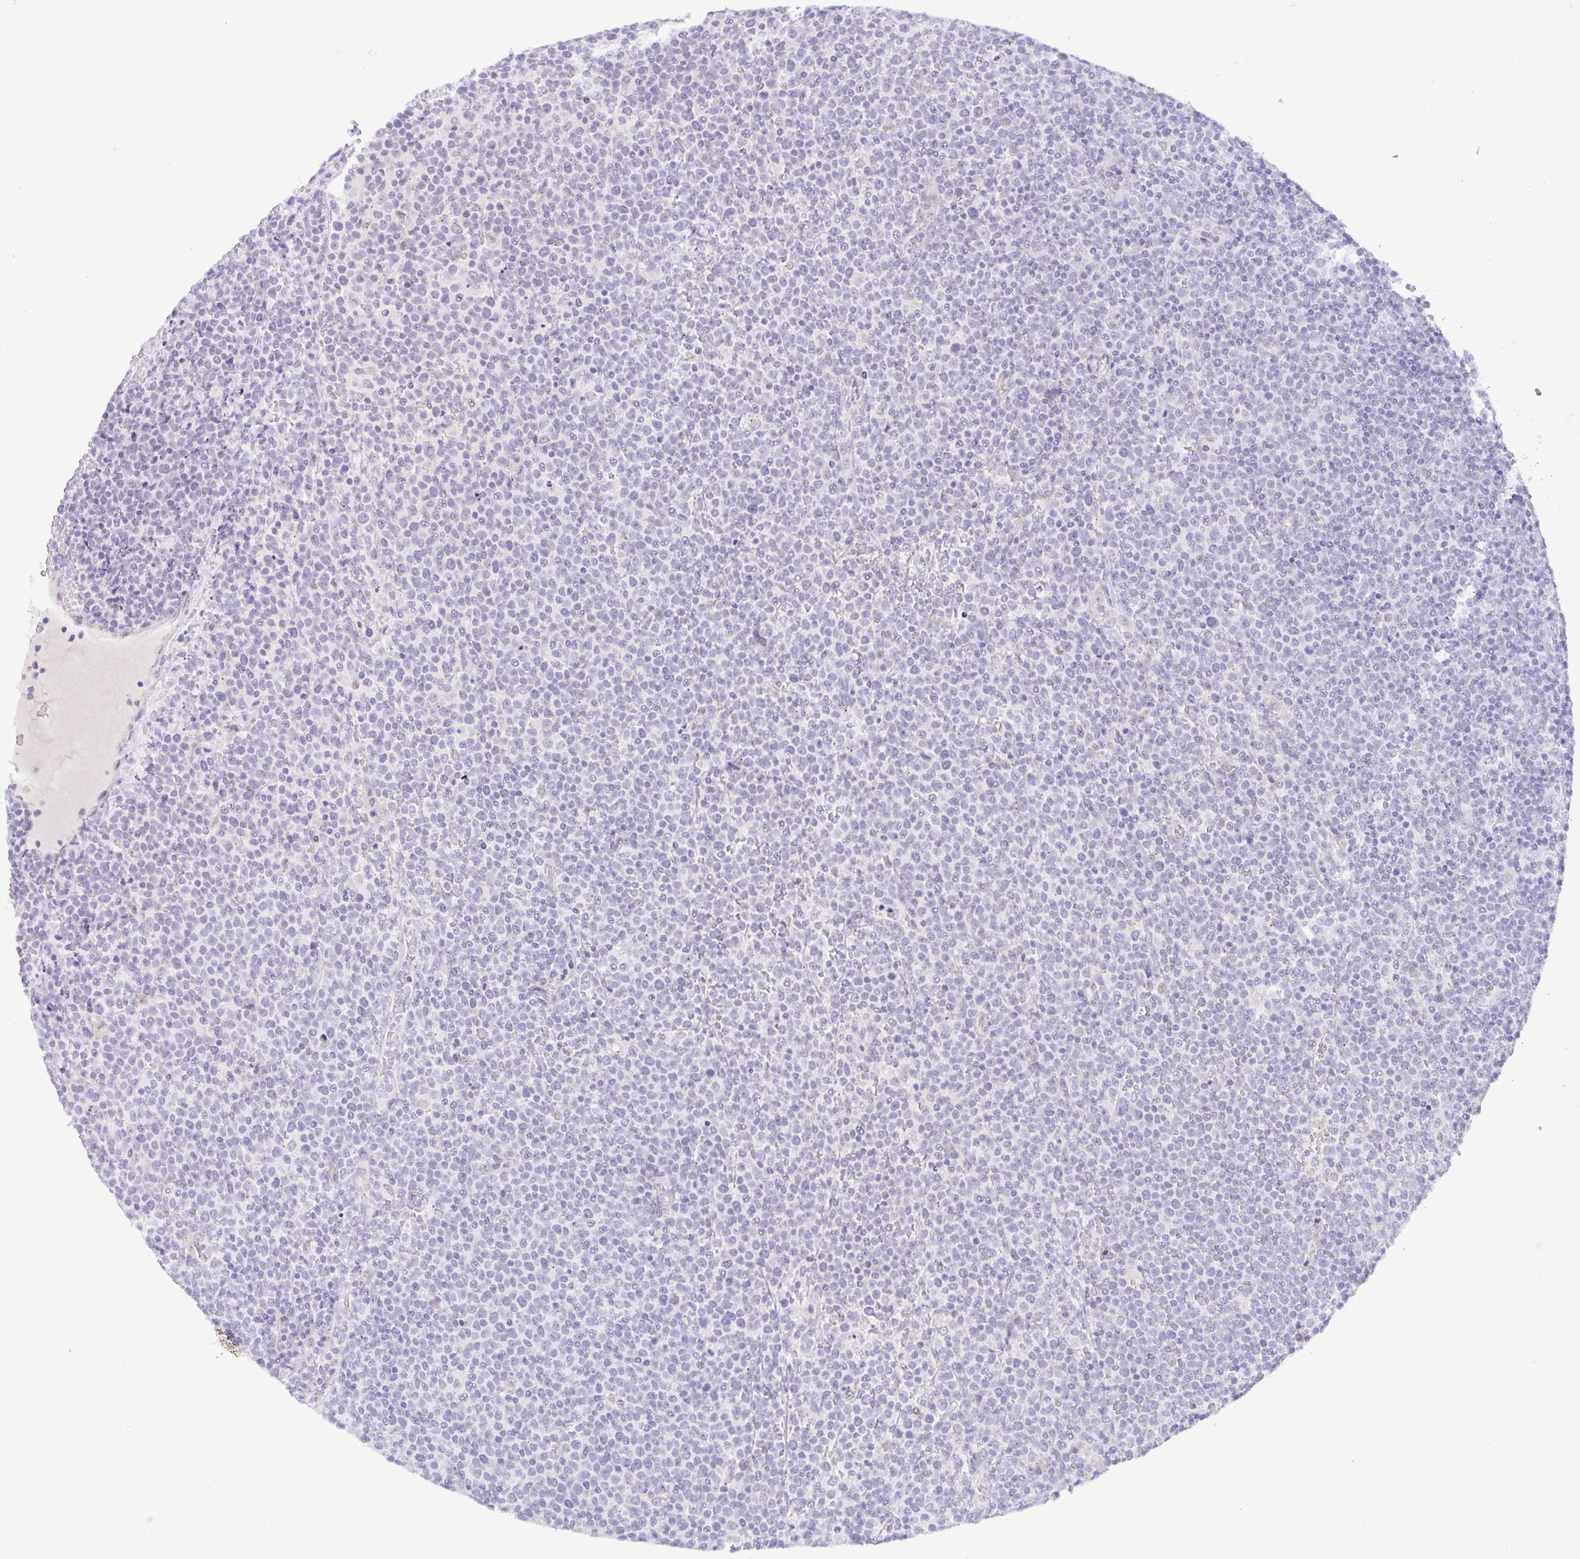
{"staining": {"intensity": "negative", "quantity": "none", "location": "none"}, "tissue": "lymphoma", "cell_type": "Tumor cells", "image_type": "cancer", "snomed": [{"axis": "morphology", "description": "Malignant lymphoma, non-Hodgkin's type, High grade"}, {"axis": "topography", "description": "Lymph node"}], "caption": "An IHC image of lymphoma is shown. There is no staining in tumor cells of lymphoma.", "gene": "FAM177A1", "patient": {"sex": "male", "age": 61}}